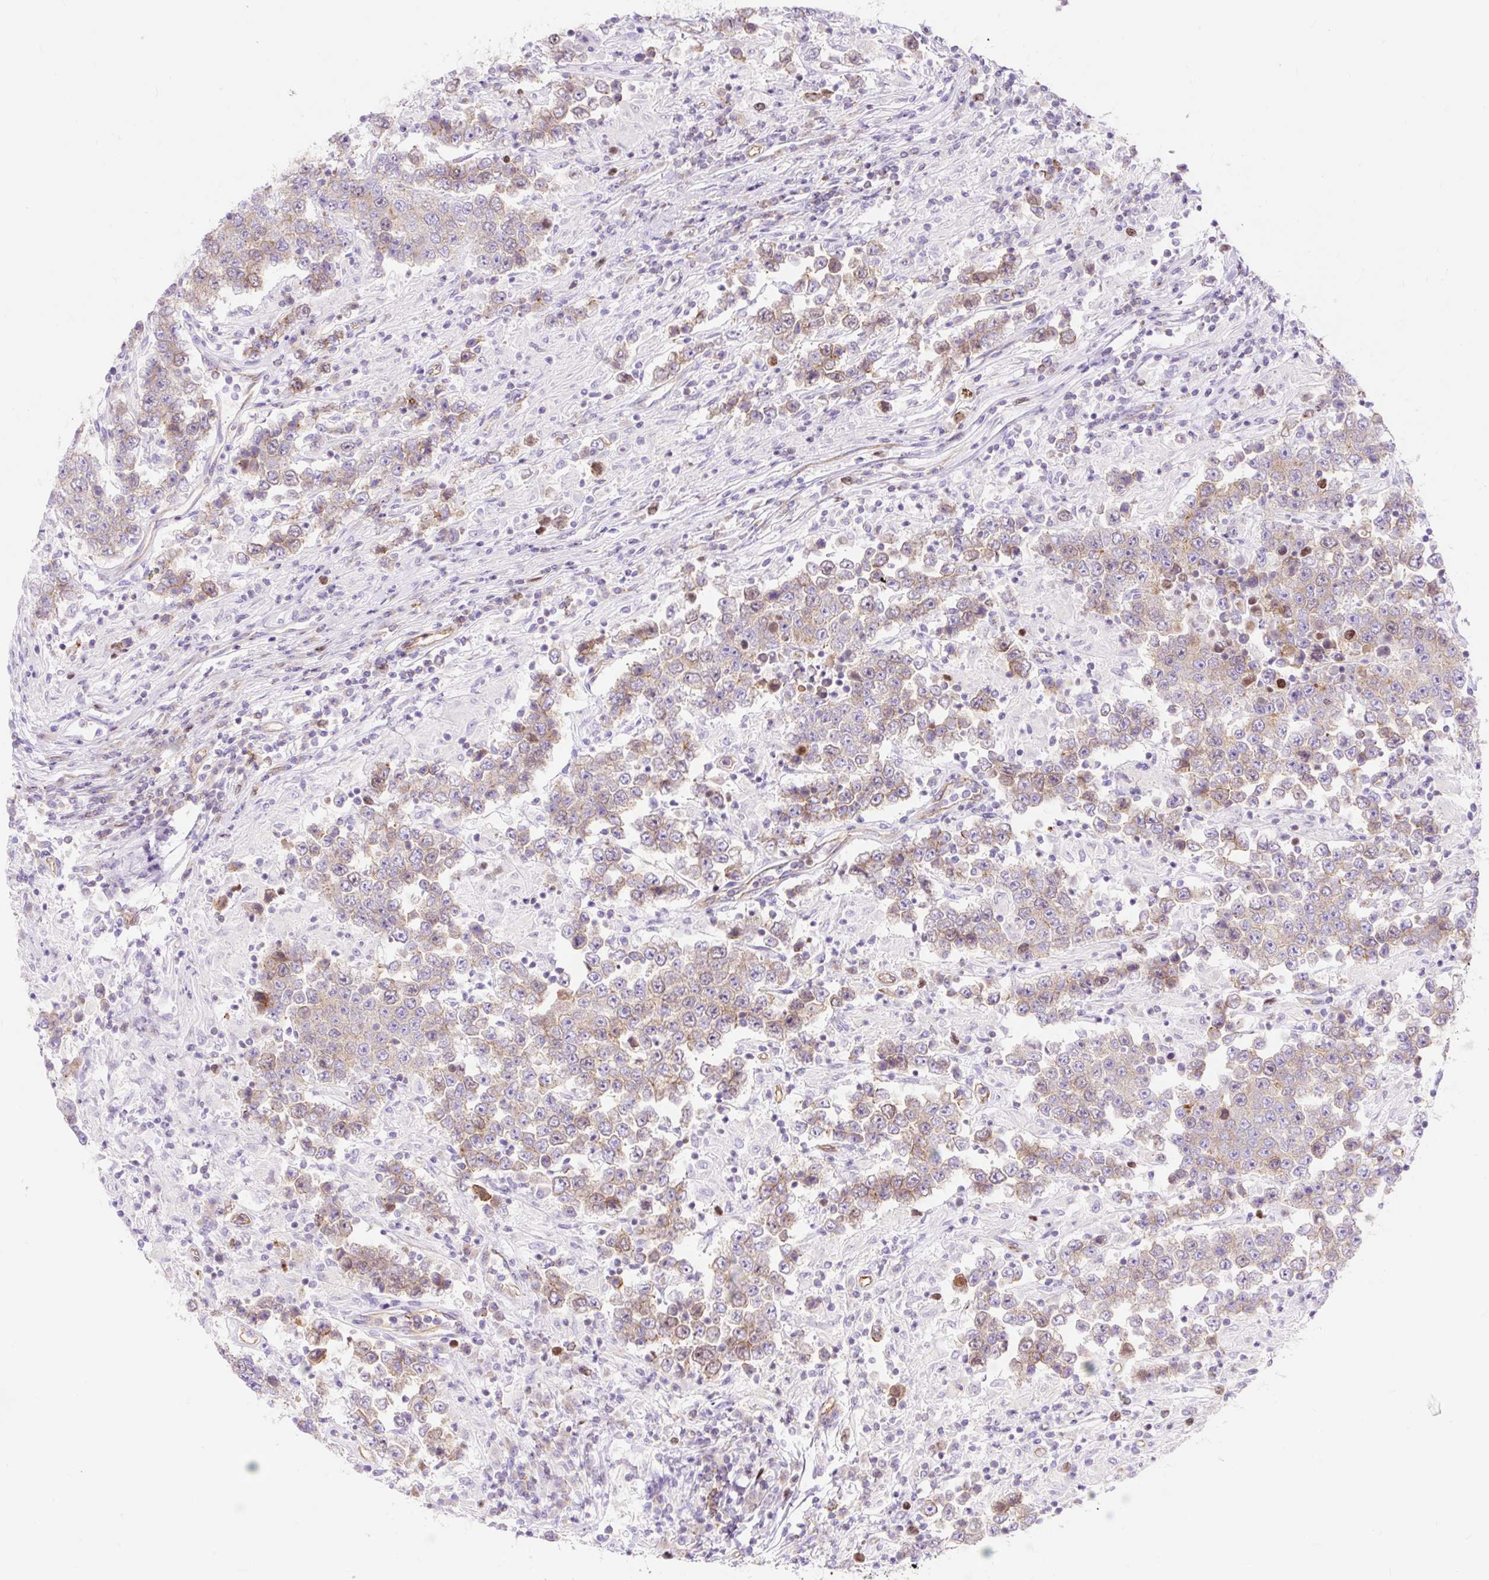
{"staining": {"intensity": "weak", "quantity": "25%-75%", "location": "cytoplasmic/membranous"}, "tissue": "testis cancer", "cell_type": "Tumor cells", "image_type": "cancer", "snomed": [{"axis": "morphology", "description": "Normal tissue, NOS"}, {"axis": "morphology", "description": "Urothelial carcinoma, High grade"}, {"axis": "morphology", "description": "Seminoma, NOS"}, {"axis": "morphology", "description": "Carcinoma, Embryonal, NOS"}, {"axis": "topography", "description": "Urinary bladder"}, {"axis": "topography", "description": "Testis"}], "caption": "Immunohistochemical staining of testis seminoma demonstrates low levels of weak cytoplasmic/membranous protein positivity in approximately 25%-75% of tumor cells. The staining is performed using DAB (3,3'-diaminobenzidine) brown chromogen to label protein expression. The nuclei are counter-stained blue using hematoxylin.", "gene": "HIP1R", "patient": {"sex": "male", "age": 41}}